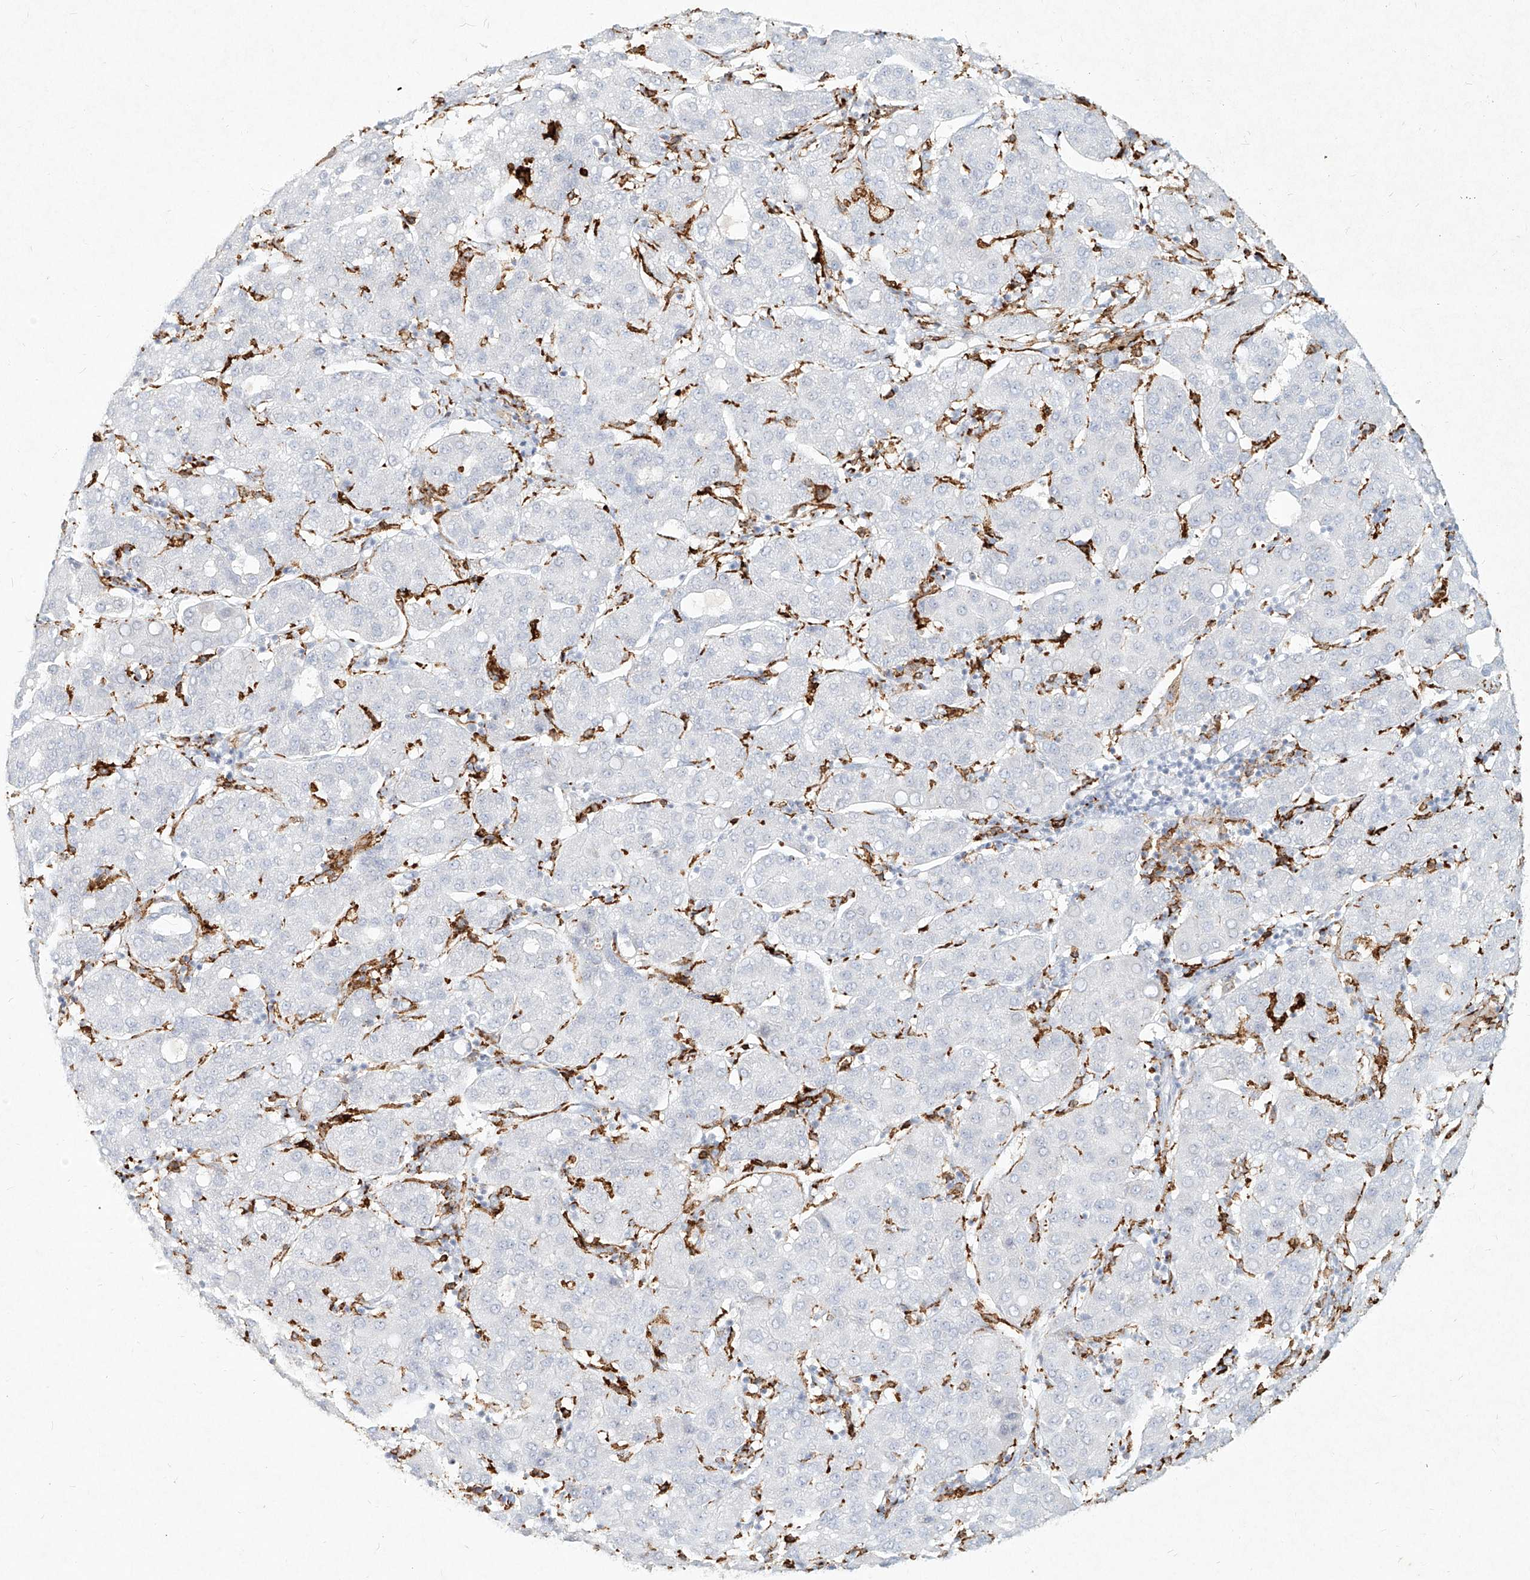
{"staining": {"intensity": "negative", "quantity": "none", "location": "none"}, "tissue": "liver cancer", "cell_type": "Tumor cells", "image_type": "cancer", "snomed": [{"axis": "morphology", "description": "Carcinoma, Hepatocellular, NOS"}, {"axis": "topography", "description": "Liver"}], "caption": "The micrograph exhibits no staining of tumor cells in liver hepatocellular carcinoma.", "gene": "CD209", "patient": {"sex": "male", "age": 65}}